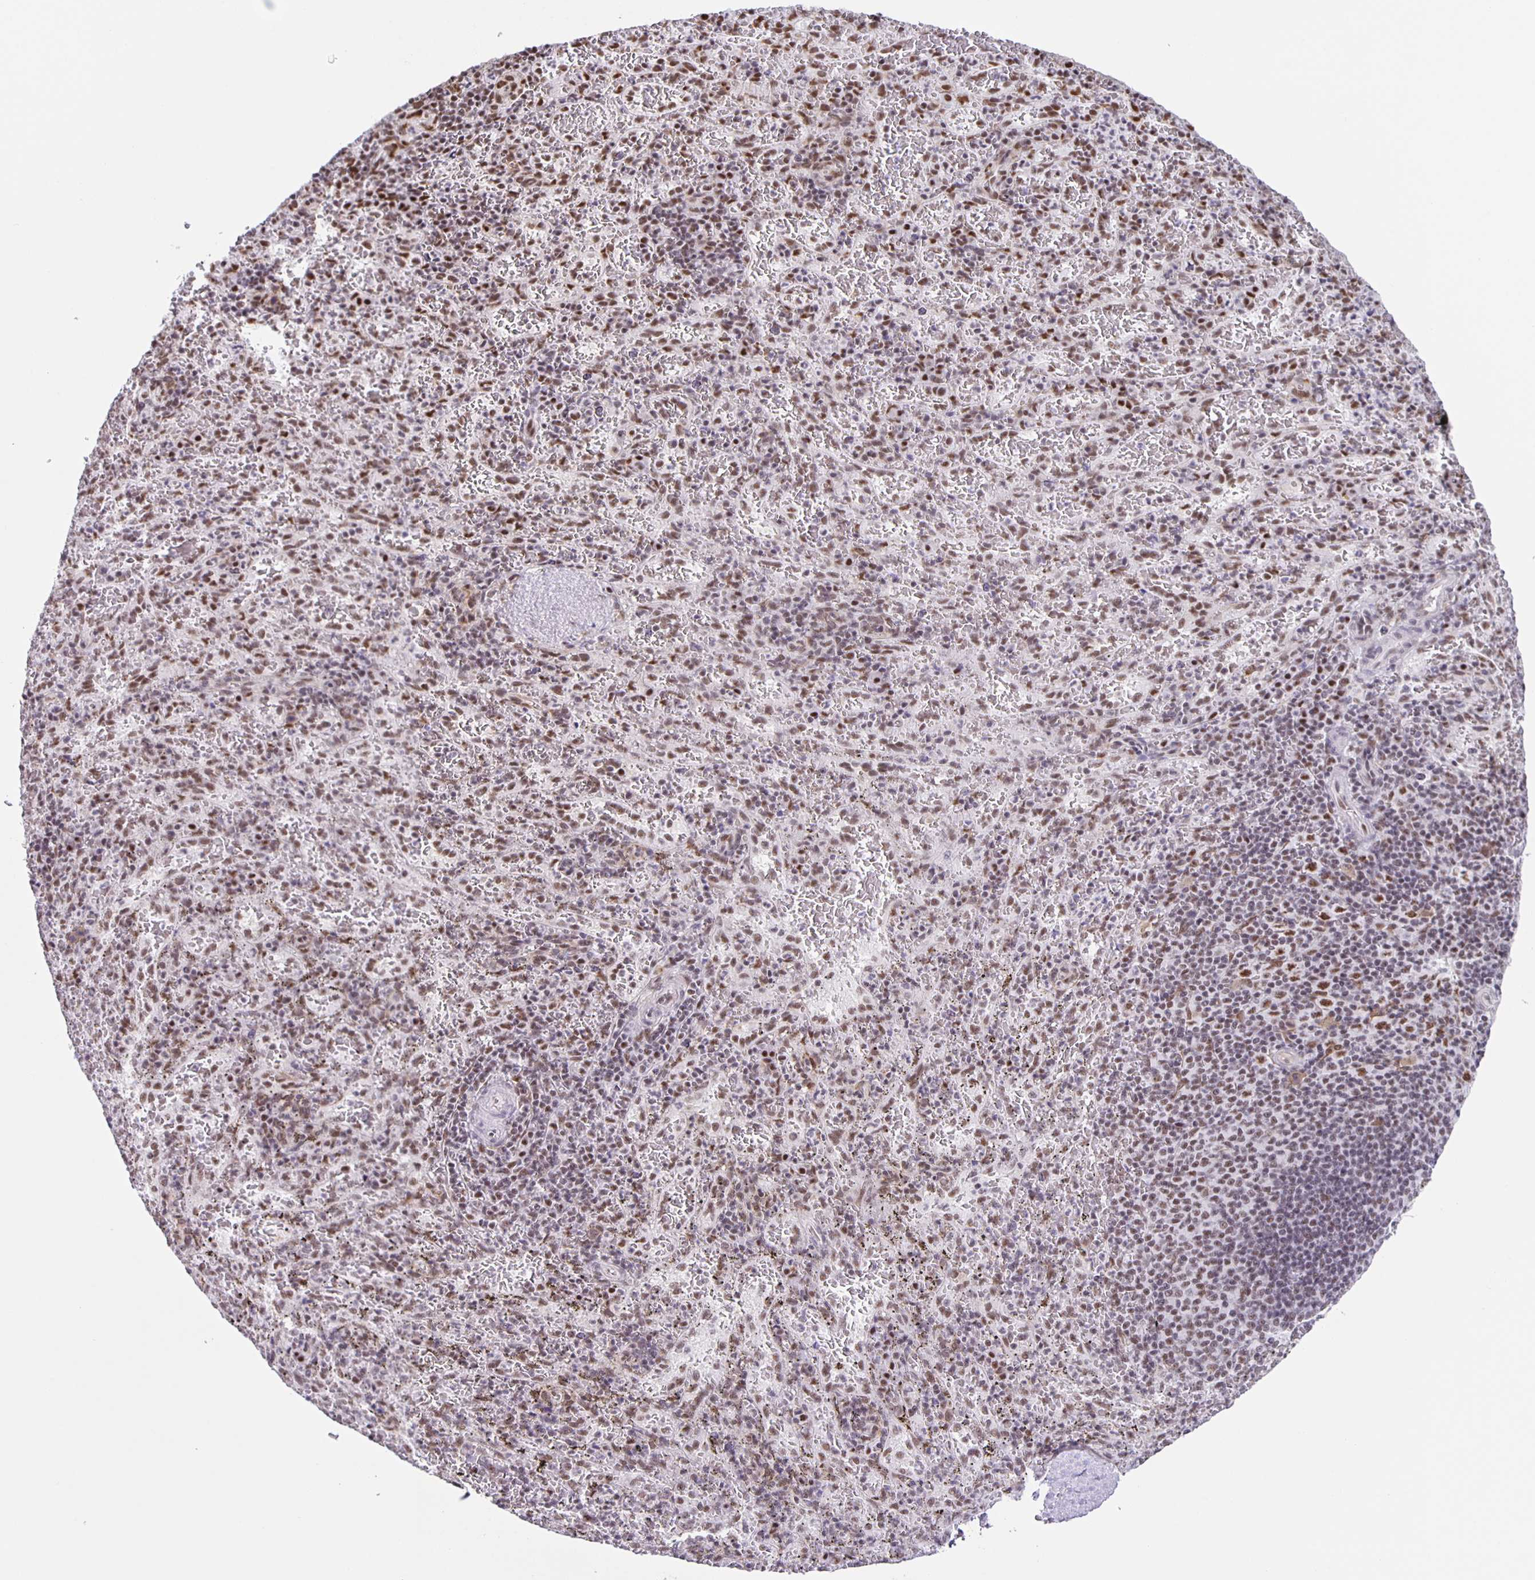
{"staining": {"intensity": "moderate", "quantity": "<25%", "location": "nuclear"}, "tissue": "spleen", "cell_type": "Cells in red pulp", "image_type": "normal", "snomed": [{"axis": "morphology", "description": "Normal tissue, NOS"}, {"axis": "topography", "description": "Spleen"}], "caption": "High-power microscopy captured an IHC photomicrograph of normal spleen, revealing moderate nuclear expression in about <25% of cells in red pulp. The protein of interest is stained brown, and the nuclei are stained in blue (DAB IHC with brightfield microscopy, high magnification).", "gene": "ZRANB2", "patient": {"sex": "male", "age": 57}}